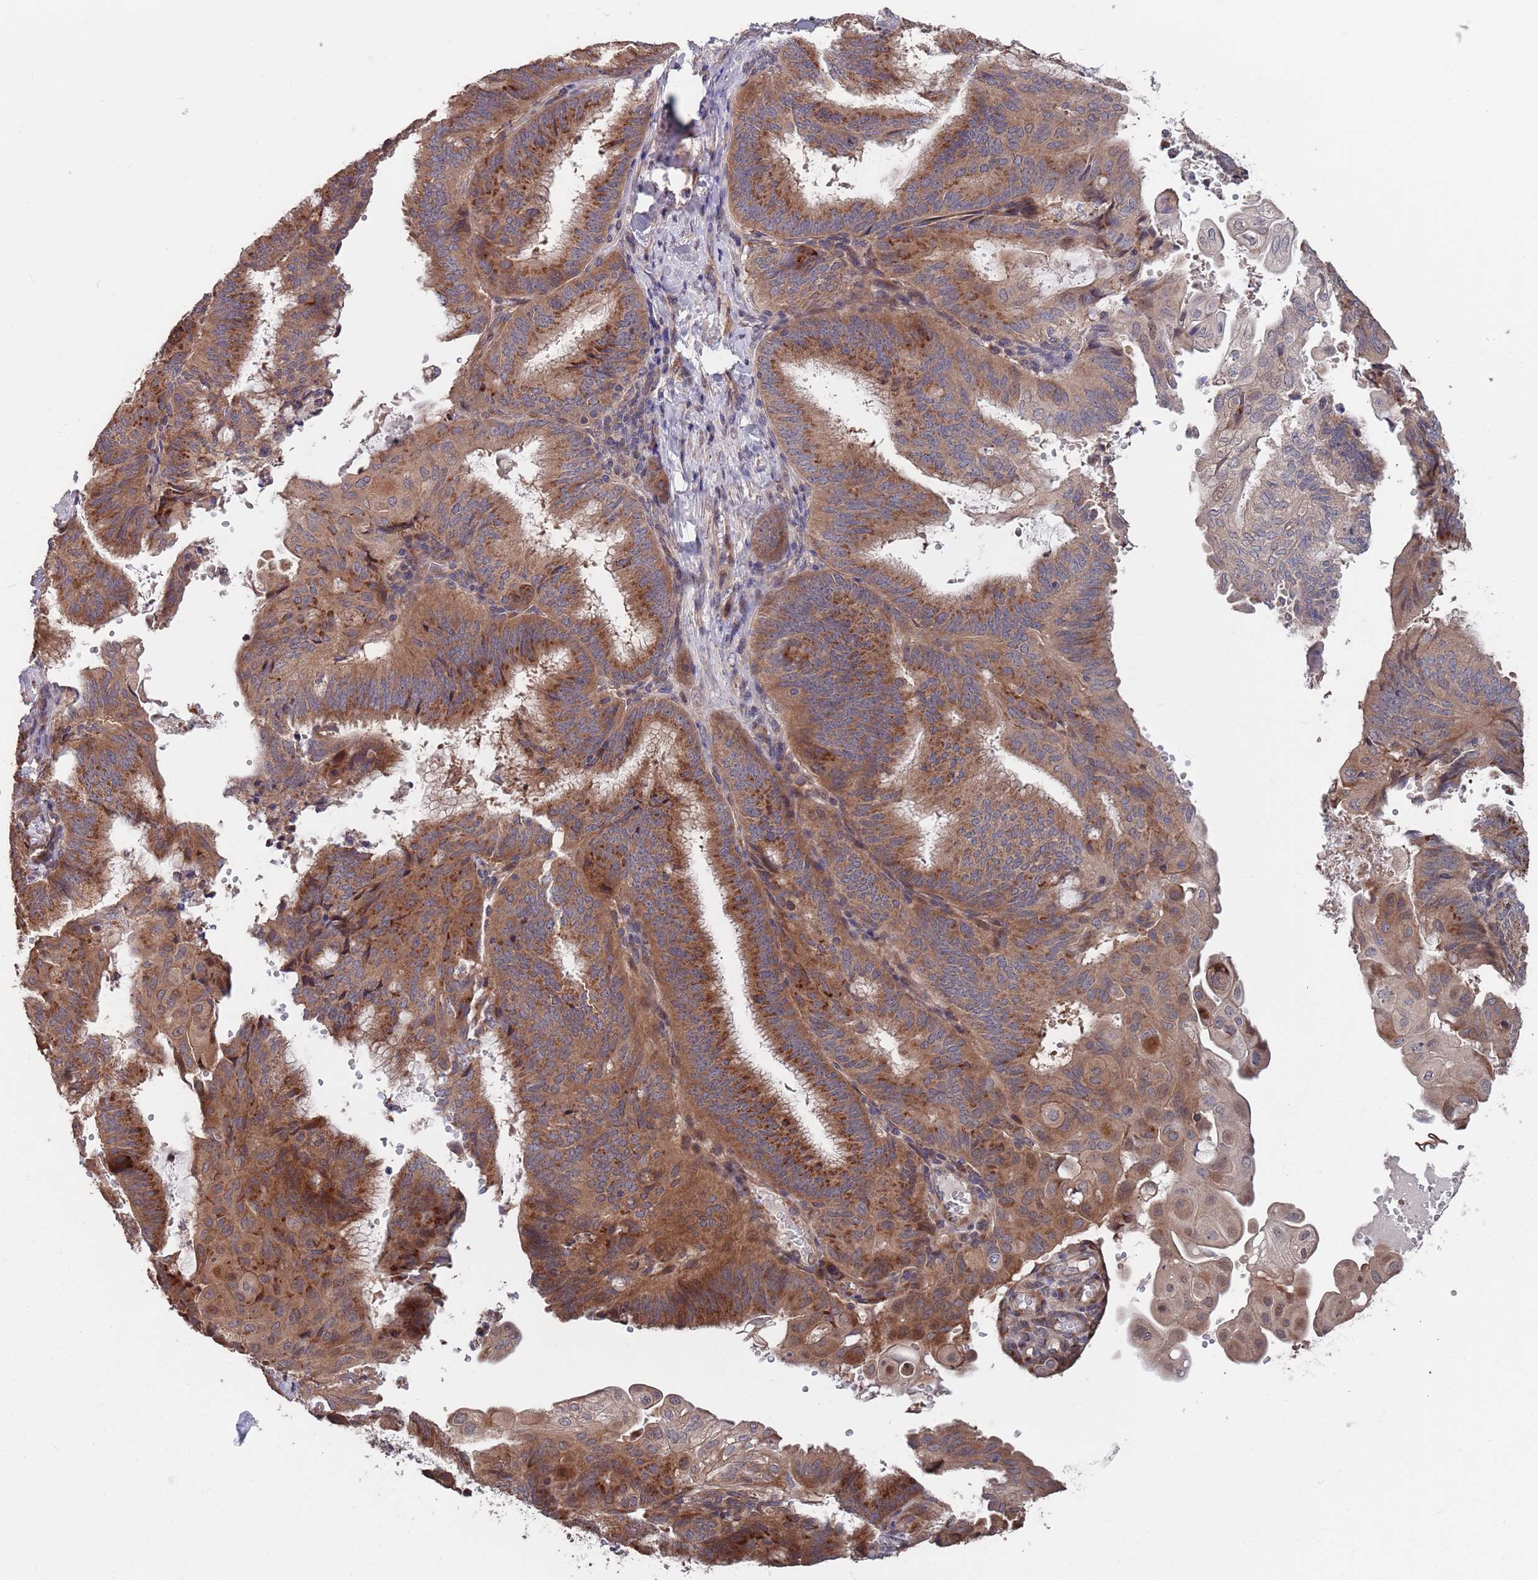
{"staining": {"intensity": "moderate", "quantity": ">75%", "location": "cytoplasmic/membranous"}, "tissue": "endometrial cancer", "cell_type": "Tumor cells", "image_type": "cancer", "snomed": [{"axis": "morphology", "description": "Adenocarcinoma, NOS"}, {"axis": "topography", "description": "Endometrium"}], "caption": "Protein analysis of endometrial cancer tissue exhibits moderate cytoplasmic/membranous staining in about >75% of tumor cells. The staining was performed using DAB (3,3'-diaminobenzidine), with brown indicating positive protein expression. Nuclei are stained blue with hematoxylin.", "gene": "UNC45A", "patient": {"sex": "female", "age": 49}}